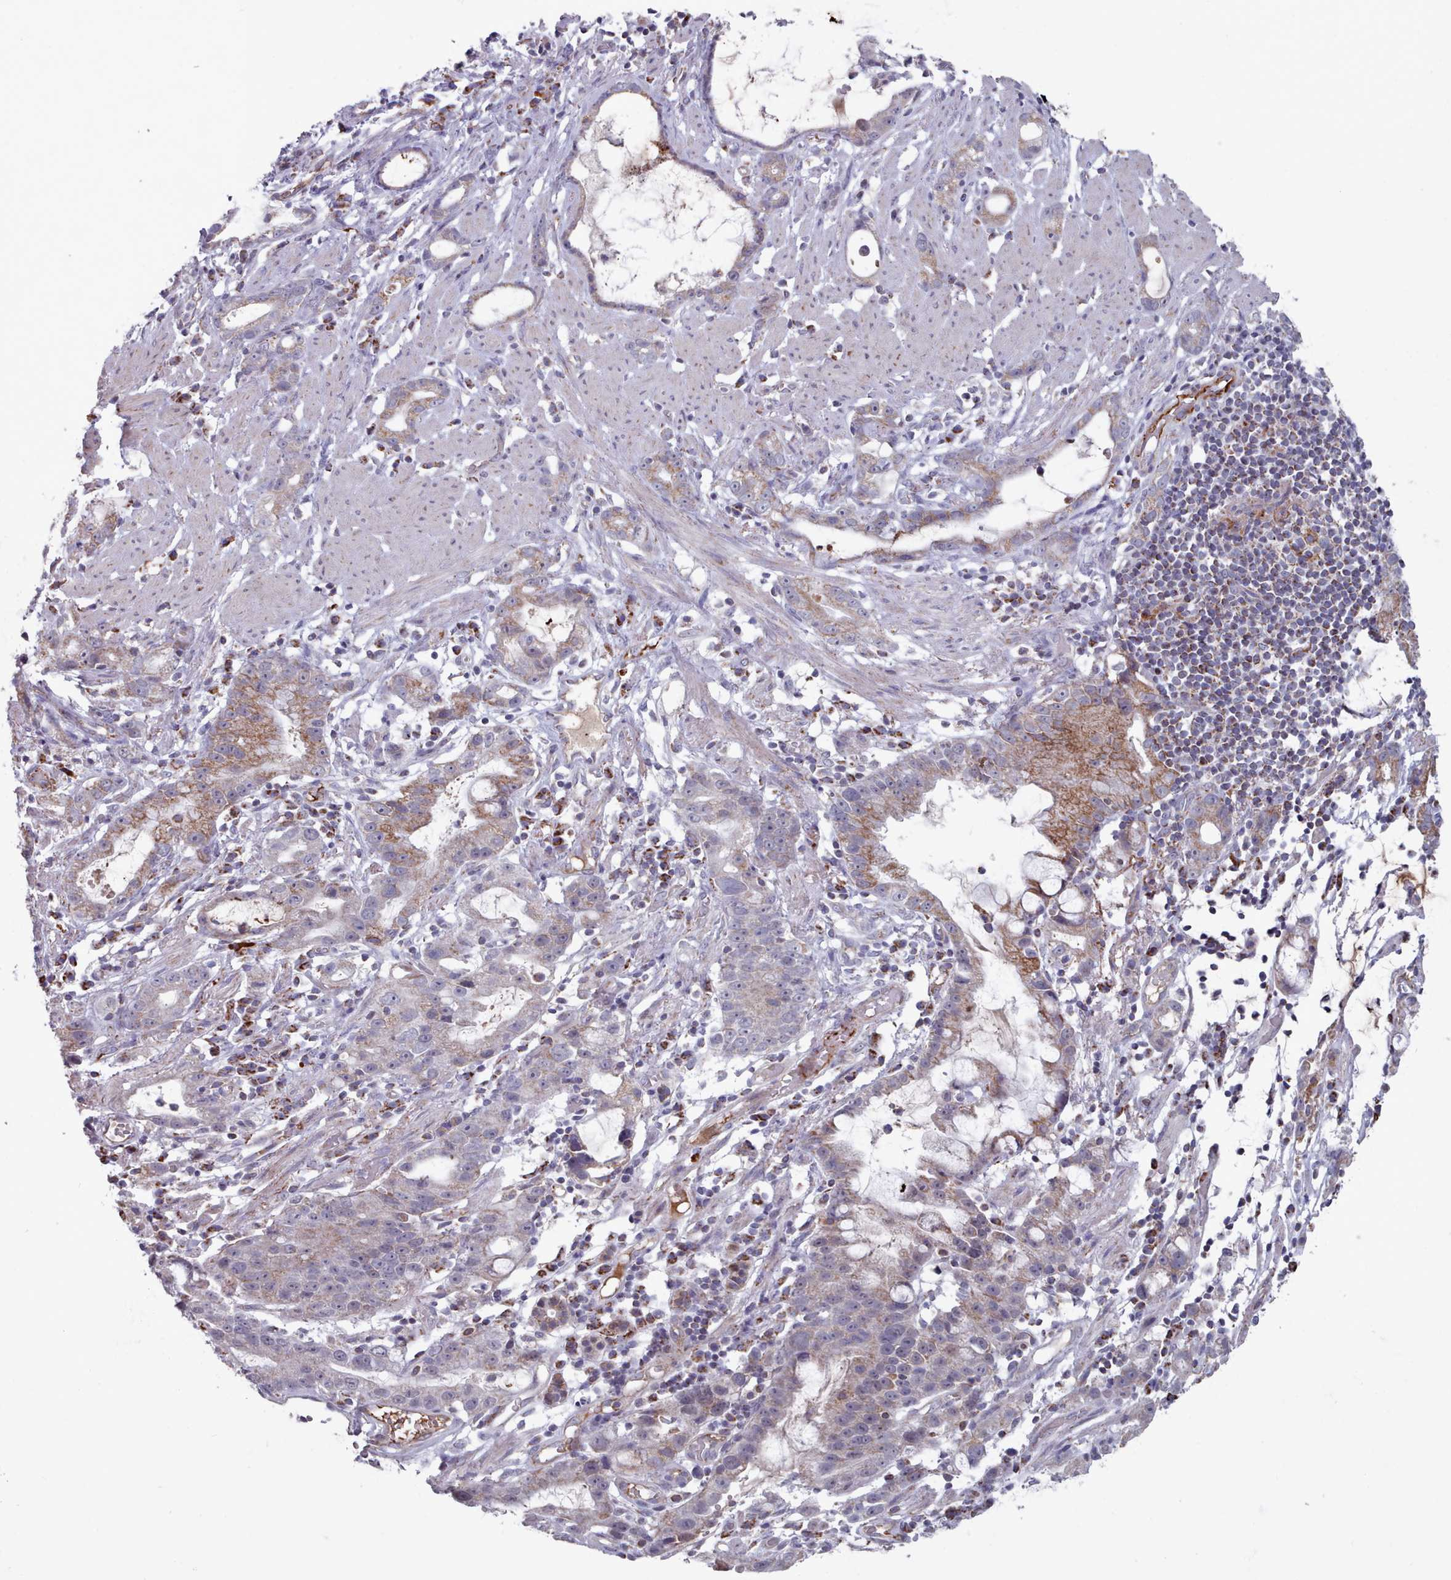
{"staining": {"intensity": "moderate", "quantity": "25%-75%", "location": "cytoplasmic/membranous"}, "tissue": "stomach cancer", "cell_type": "Tumor cells", "image_type": "cancer", "snomed": [{"axis": "morphology", "description": "Adenocarcinoma, NOS"}, {"axis": "topography", "description": "Stomach"}], "caption": "Immunohistochemistry image of stomach cancer (adenocarcinoma) stained for a protein (brown), which demonstrates medium levels of moderate cytoplasmic/membranous staining in approximately 25%-75% of tumor cells.", "gene": "TRARG1", "patient": {"sex": "male", "age": 55}}